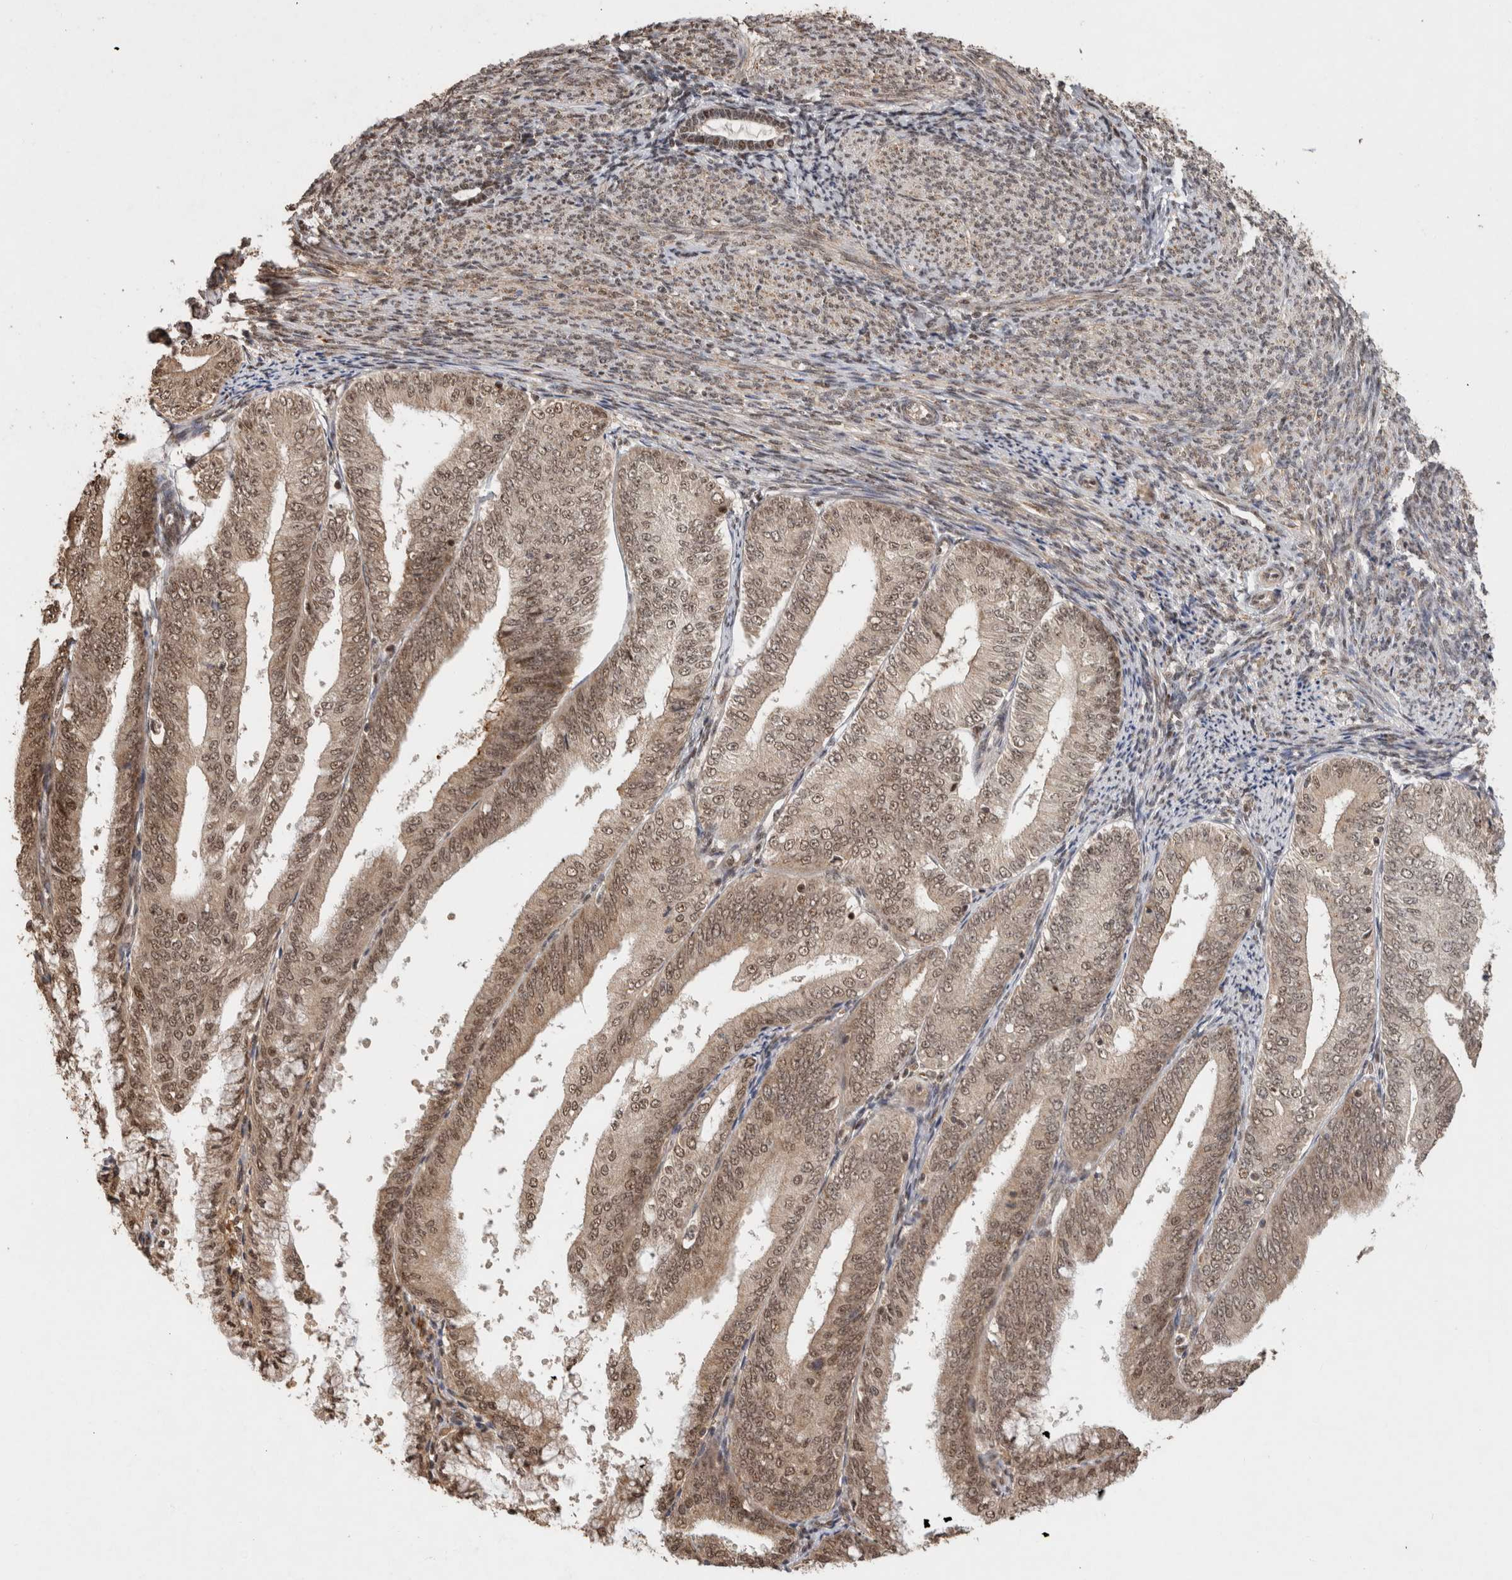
{"staining": {"intensity": "moderate", "quantity": ">75%", "location": "cytoplasmic/membranous,nuclear"}, "tissue": "endometrial cancer", "cell_type": "Tumor cells", "image_type": "cancer", "snomed": [{"axis": "morphology", "description": "Adenocarcinoma, NOS"}, {"axis": "topography", "description": "Endometrium"}], "caption": "Immunohistochemistry staining of endometrial adenocarcinoma, which shows medium levels of moderate cytoplasmic/membranous and nuclear expression in about >75% of tumor cells indicating moderate cytoplasmic/membranous and nuclear protein expression. The staining was performed using DAB (brown) for protein detection and nuclei were counterstained in hematoxylin (blue).", "gene": "KEAP1", "patient": {"sex": "female", "age": 63}}